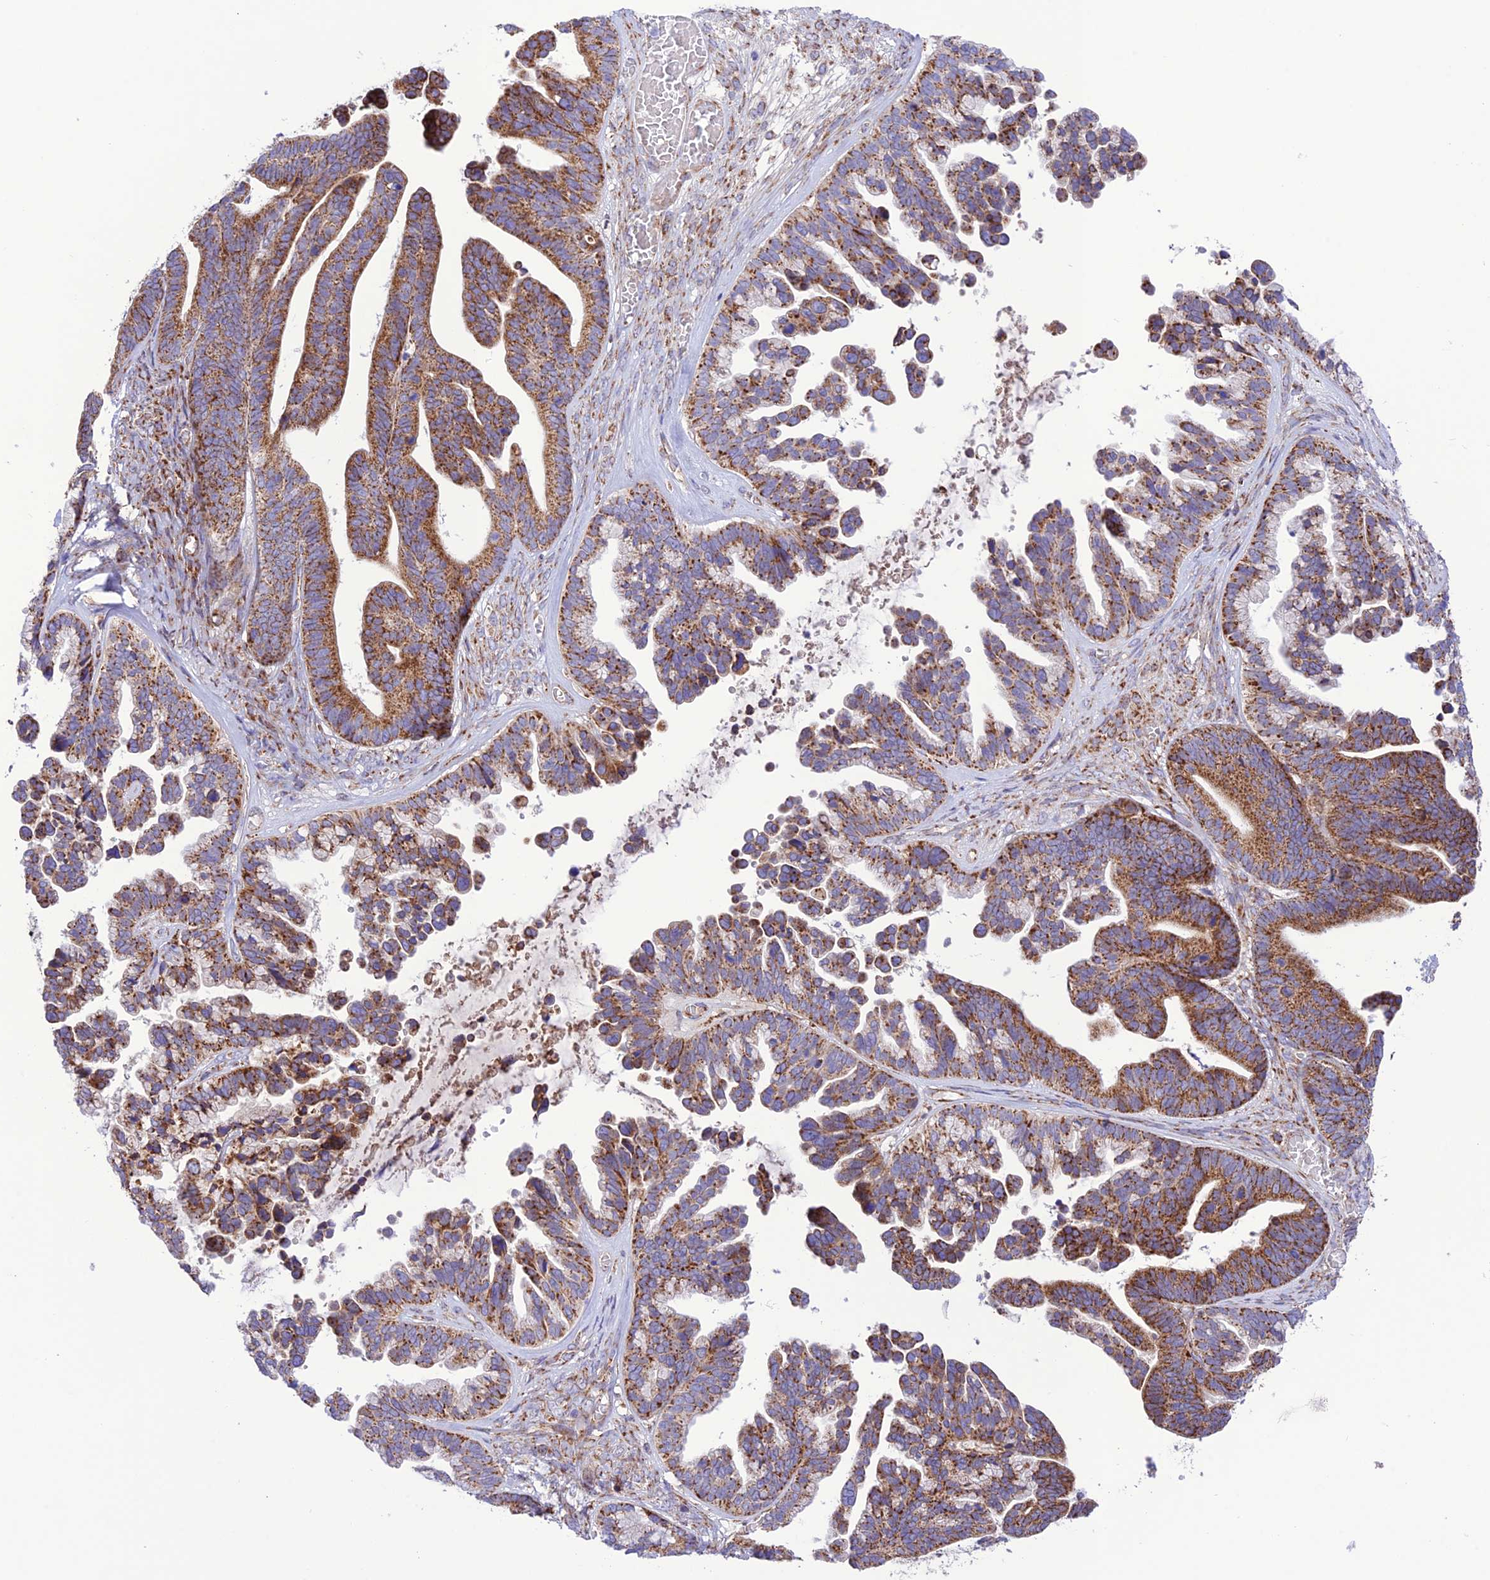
{"staining": {"intensity": "moderate", "quantity": ">75%", "location": "cytoplasmic/membranous"}, "tissue": "ovarian cancer", "cell_type": "Tumor cells", "image_type": "cancer", "snomed": [{"axis": "morphology", "description": "Cystadenocarcinoma, serous, NOS"}, {"axis": "topography", "description": "Ovary"}], "caption": "Human ovarian cancer stained with a brown dye shows moderate cytoplasmic/membranous positive expression in approximately >75% of tumor cells.", "gene": "UAP1L1", "patient": {"sex": "female", "age": 56}}